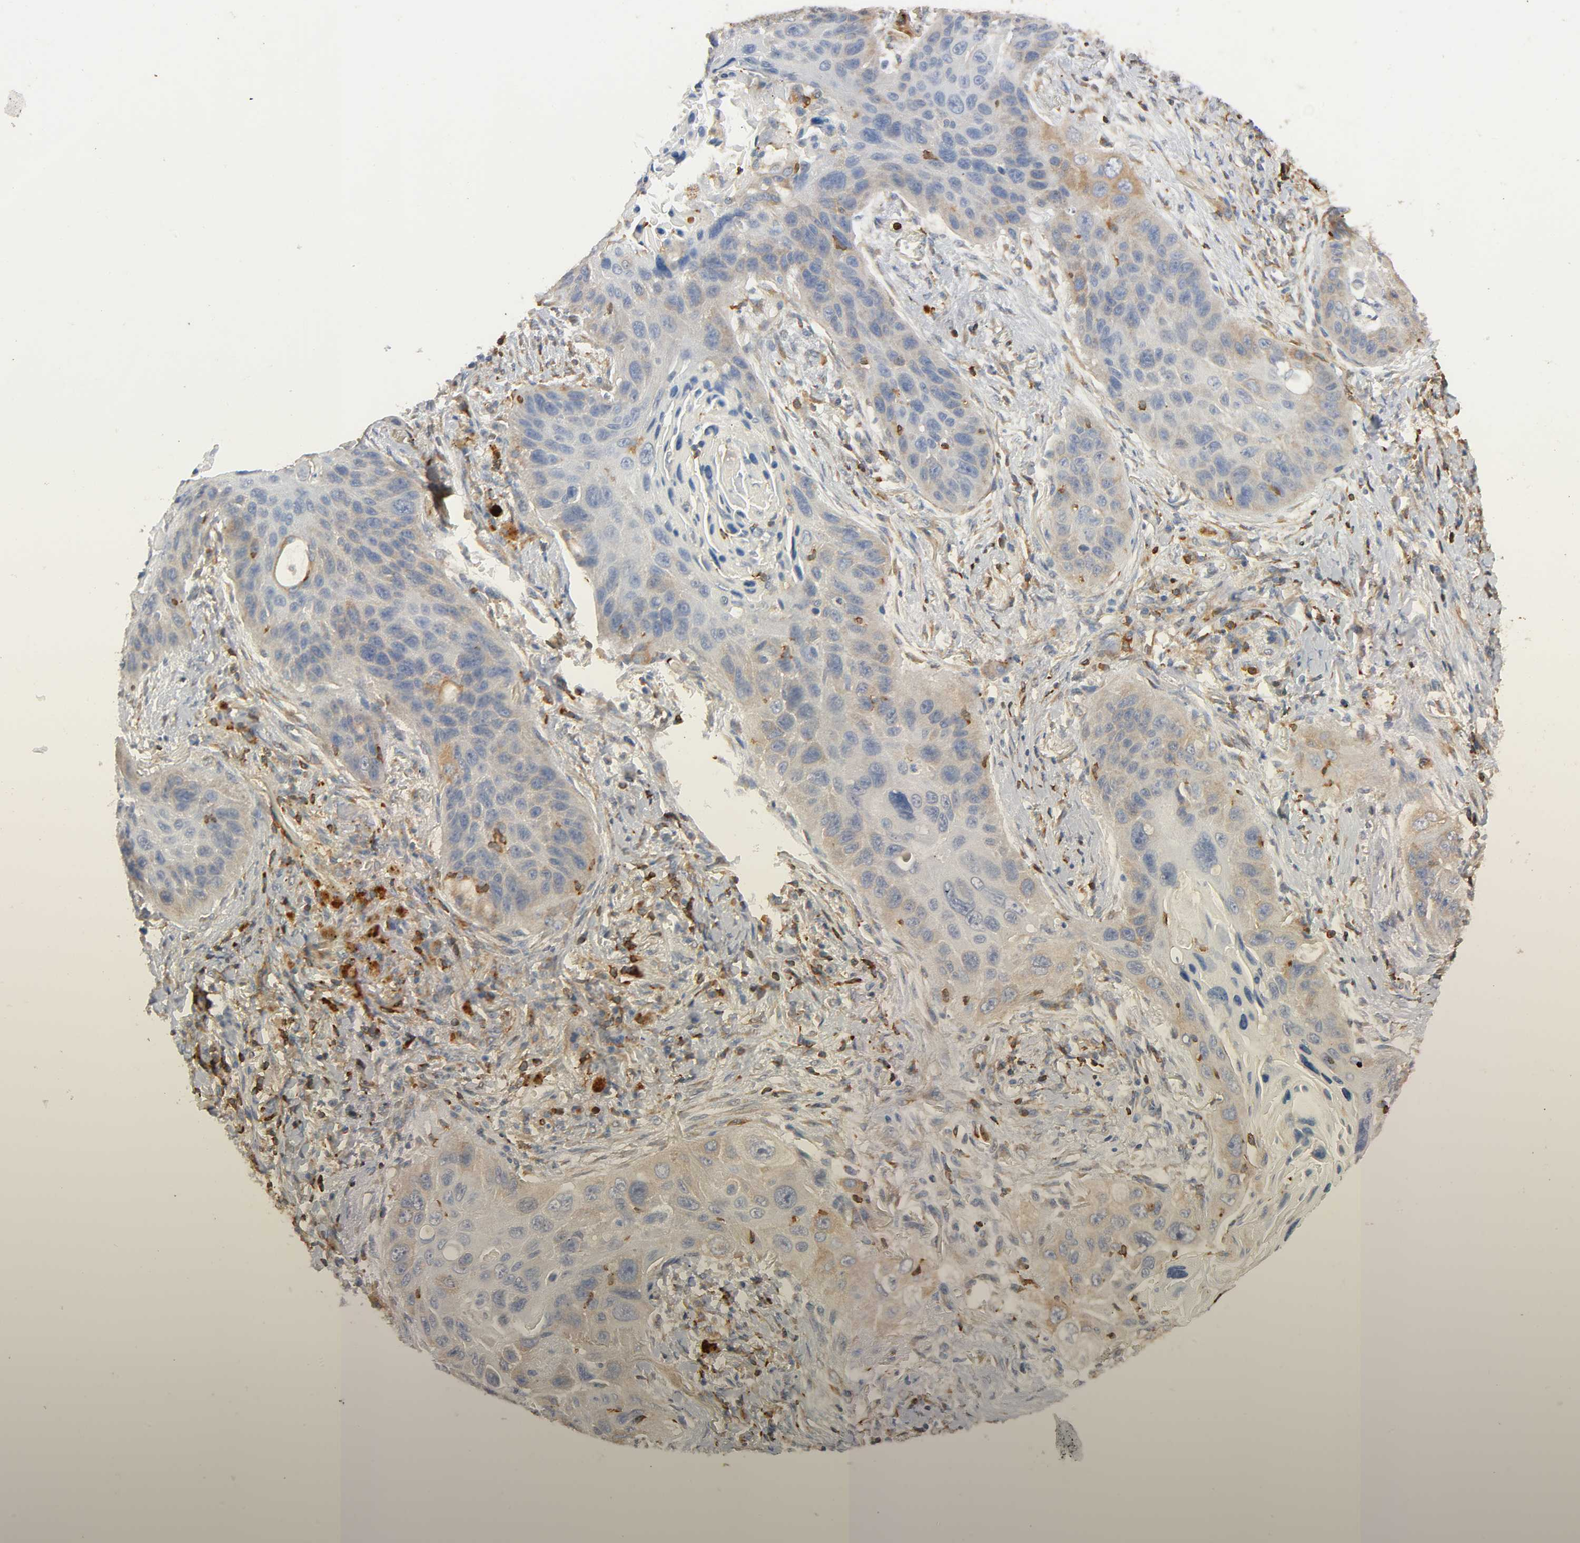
{"staining": {"intensity": "moderate", "quantity": "25%-75%", "location": "cytoplasmic/membranous"}, "tissue": "lung cancer", "cell_type": "Tumor cells", "image_type": "cancer", "snomed": [{"axis": "morphology", "description": "Squamous cell carcinoma, NOS"}, {"axis": "topography", "description": "Lung"}], "caption": "Squamous cell carcinoma (lung) tissue reveals moderate cytoplasmic/membranous staining in about 25%-75% of tumor cells", "gene": "BIN1", "patient": {"sex": "female", "age": 67}}